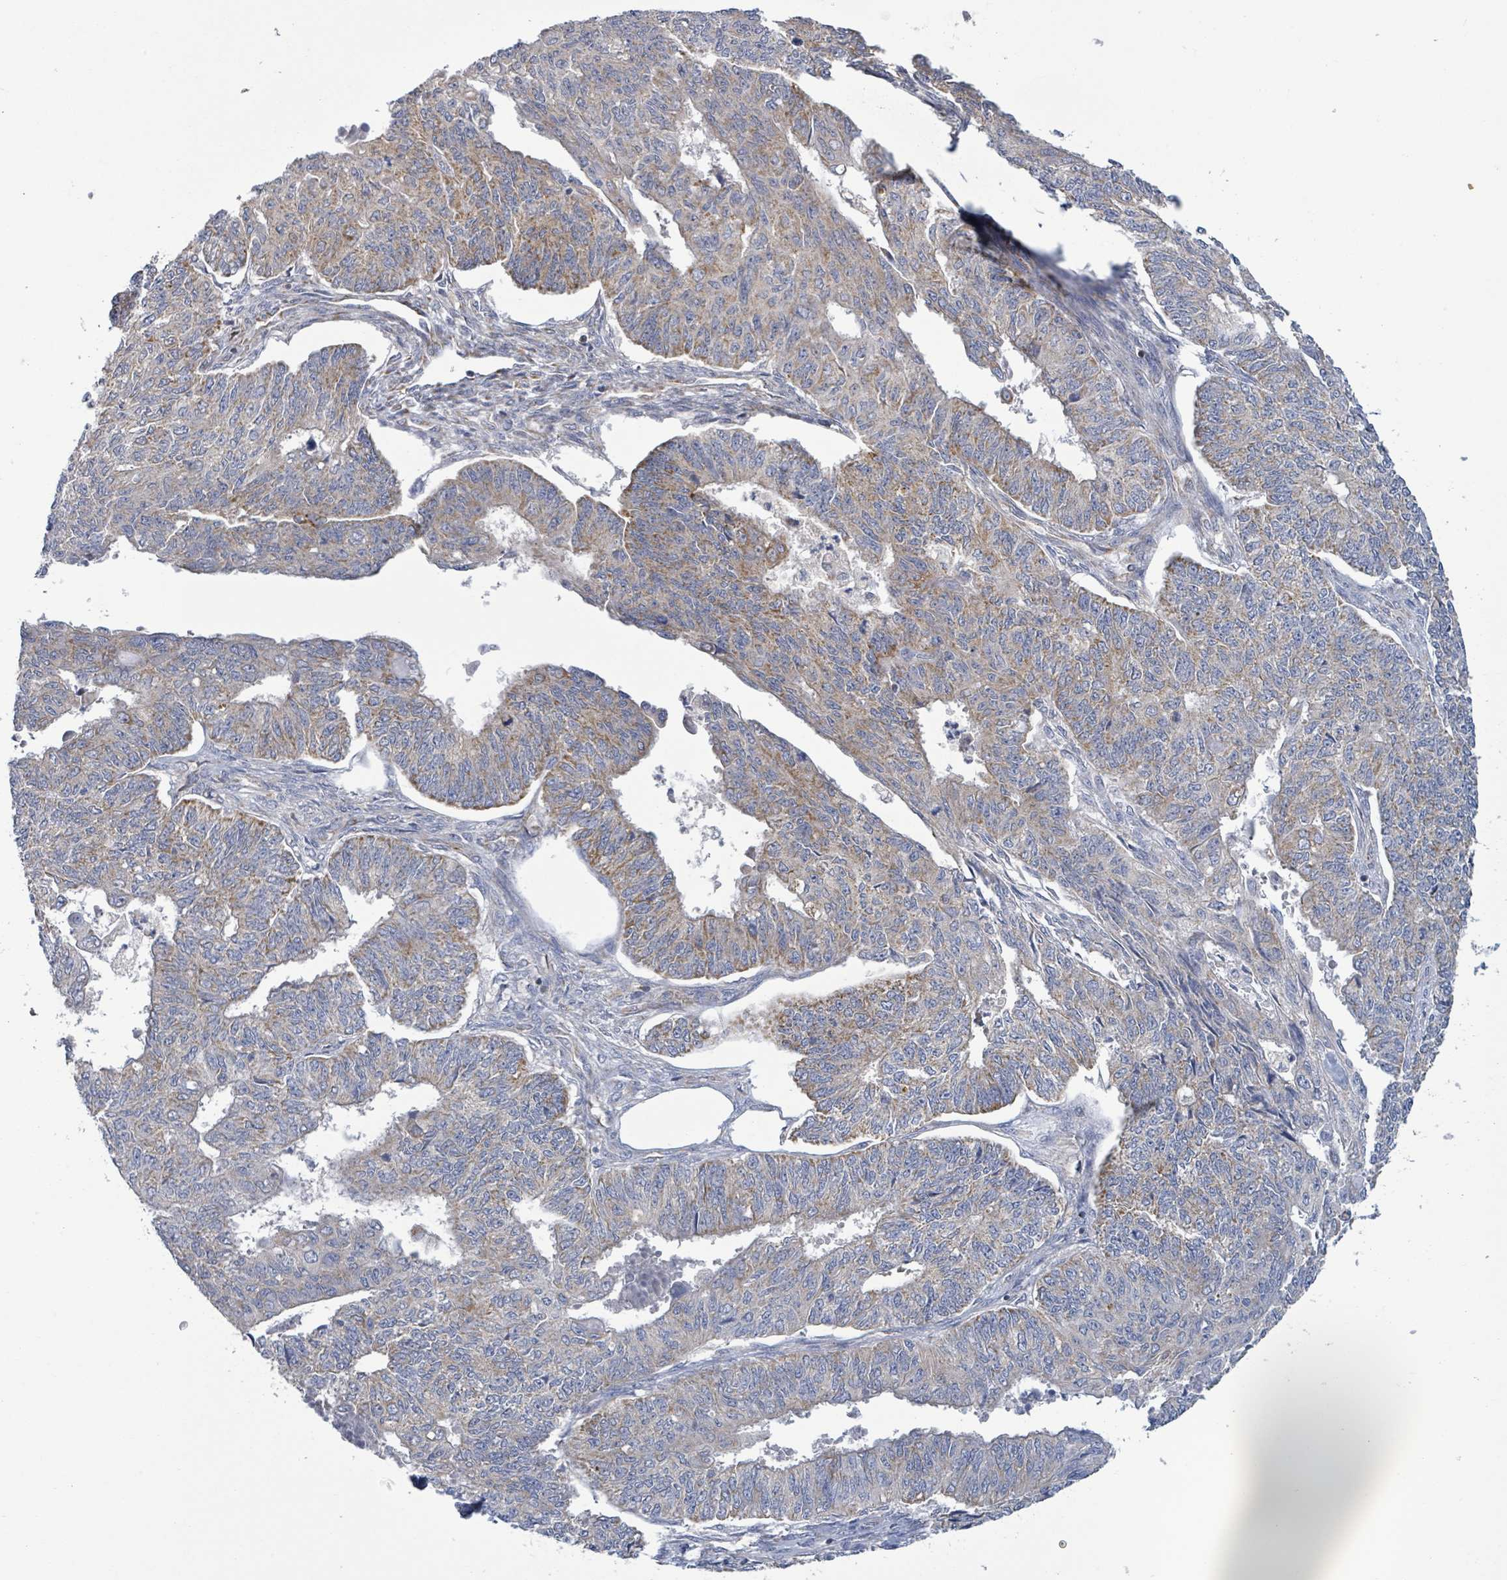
{"staining": {"intensity": "moderate", "quantity": "25%-75%", "location": "cytoplasmic/membranous"}, "tissue": "endometrial cancer", "cell_type": "Tumor cells", "image_type": "cancer", "snomed": [{"axis": "morphology", "description": "Adenocarcinoma, NOS"}, {"axis": "topography", "description": "Endometrium"}], "caption": "Endometrial adenocarcinoma stained with a brown dye displays moderate cytoplasmic/membranous positive expression in about 25%-75% of tumor cells.", "gene": "SUCLG2", "patient": {"sex": "female", "age": 32}}